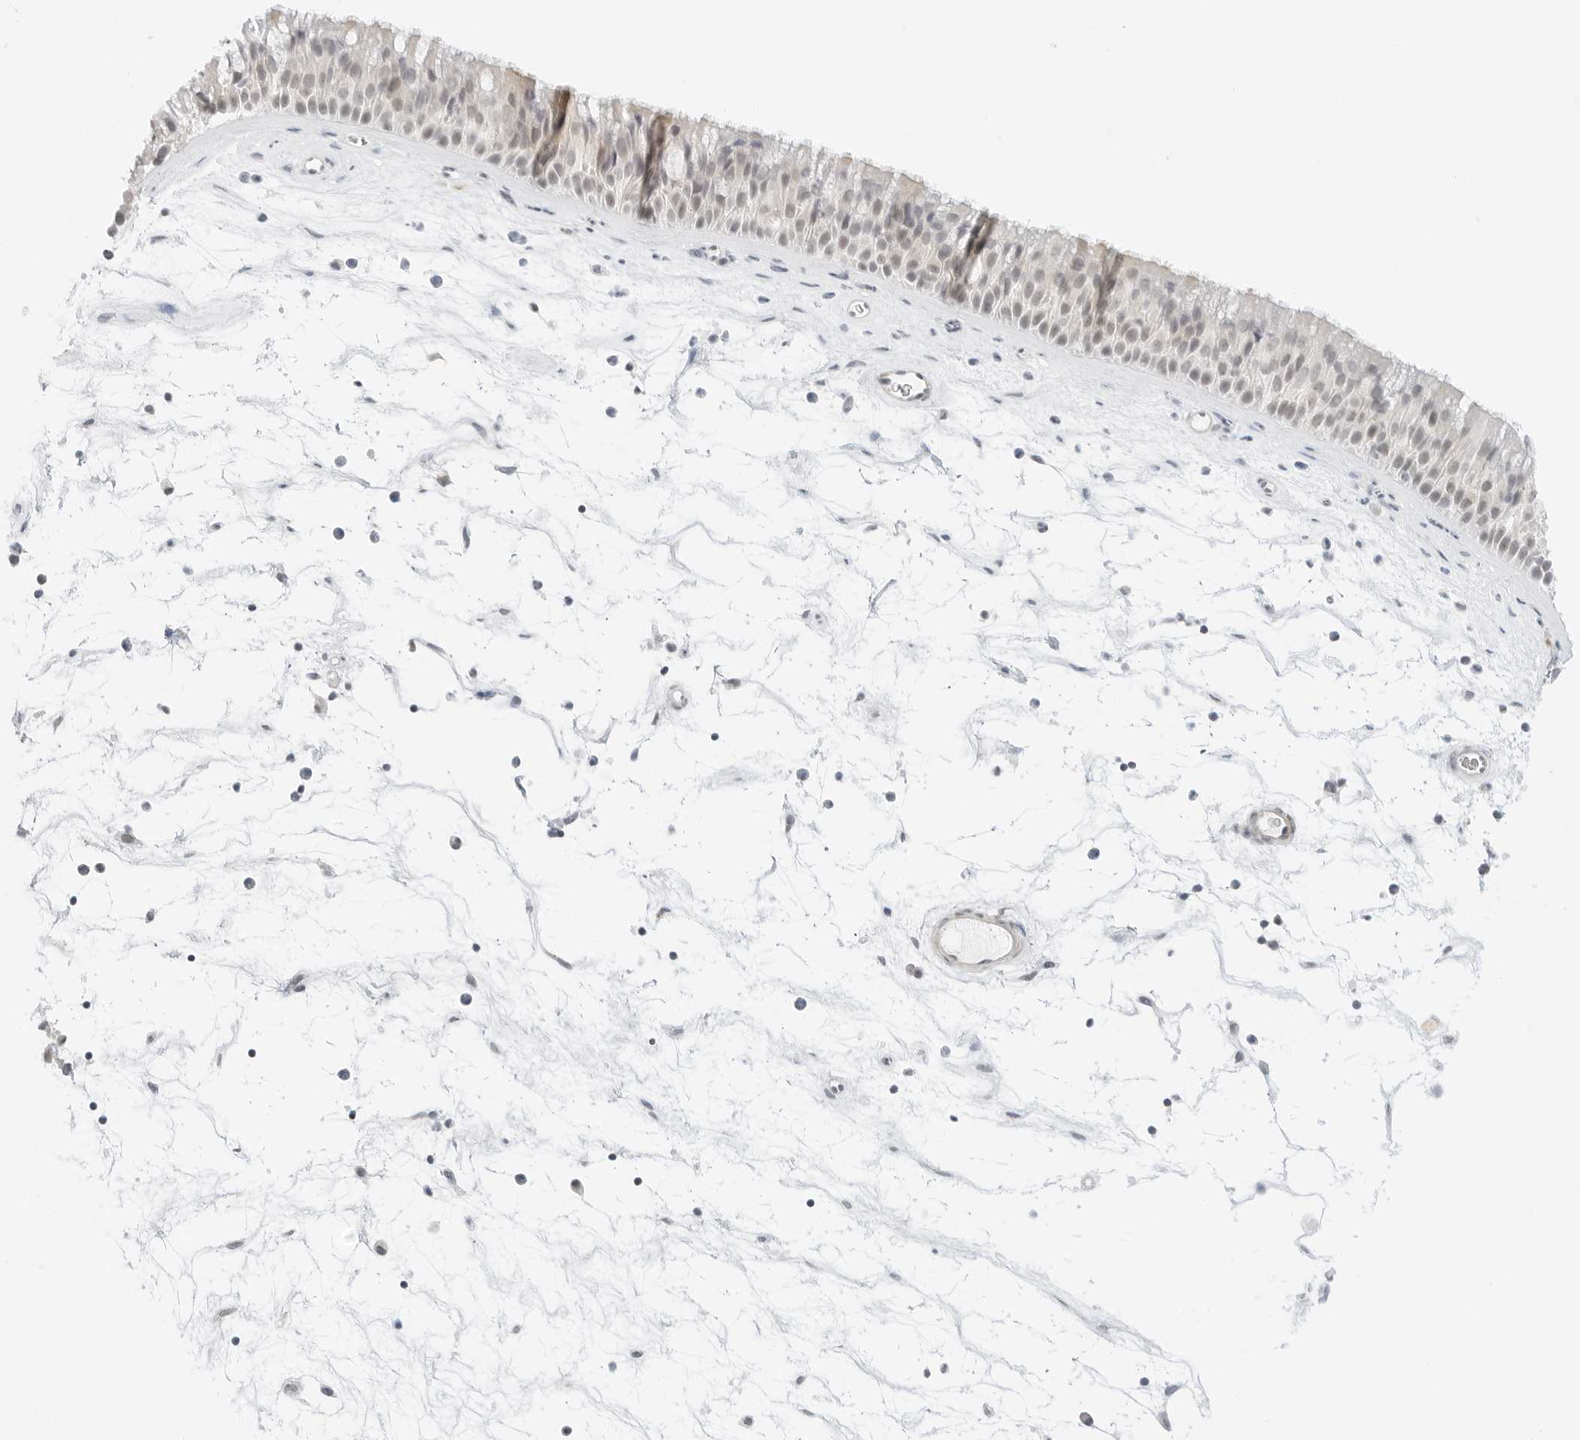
{"staining": {"intensity": "weak", "quantity": "<25%", "location": "nuclear"}, "tissue": "nasopharynx", "cell_type": "Respiratory epithelial cells", "image_type": "normal", "snomed": [{"axis": "morphology", "description": "Normal tissue, NOS"}, {"axis": "topography", "description": "Nasopharynx"}], "caption": "The micrograph exhibits no significant staining in respiratory epithelial cells of nasopharynx.", "gene": "CCSAP", "patient": {"sex": "male", "age": 64}}